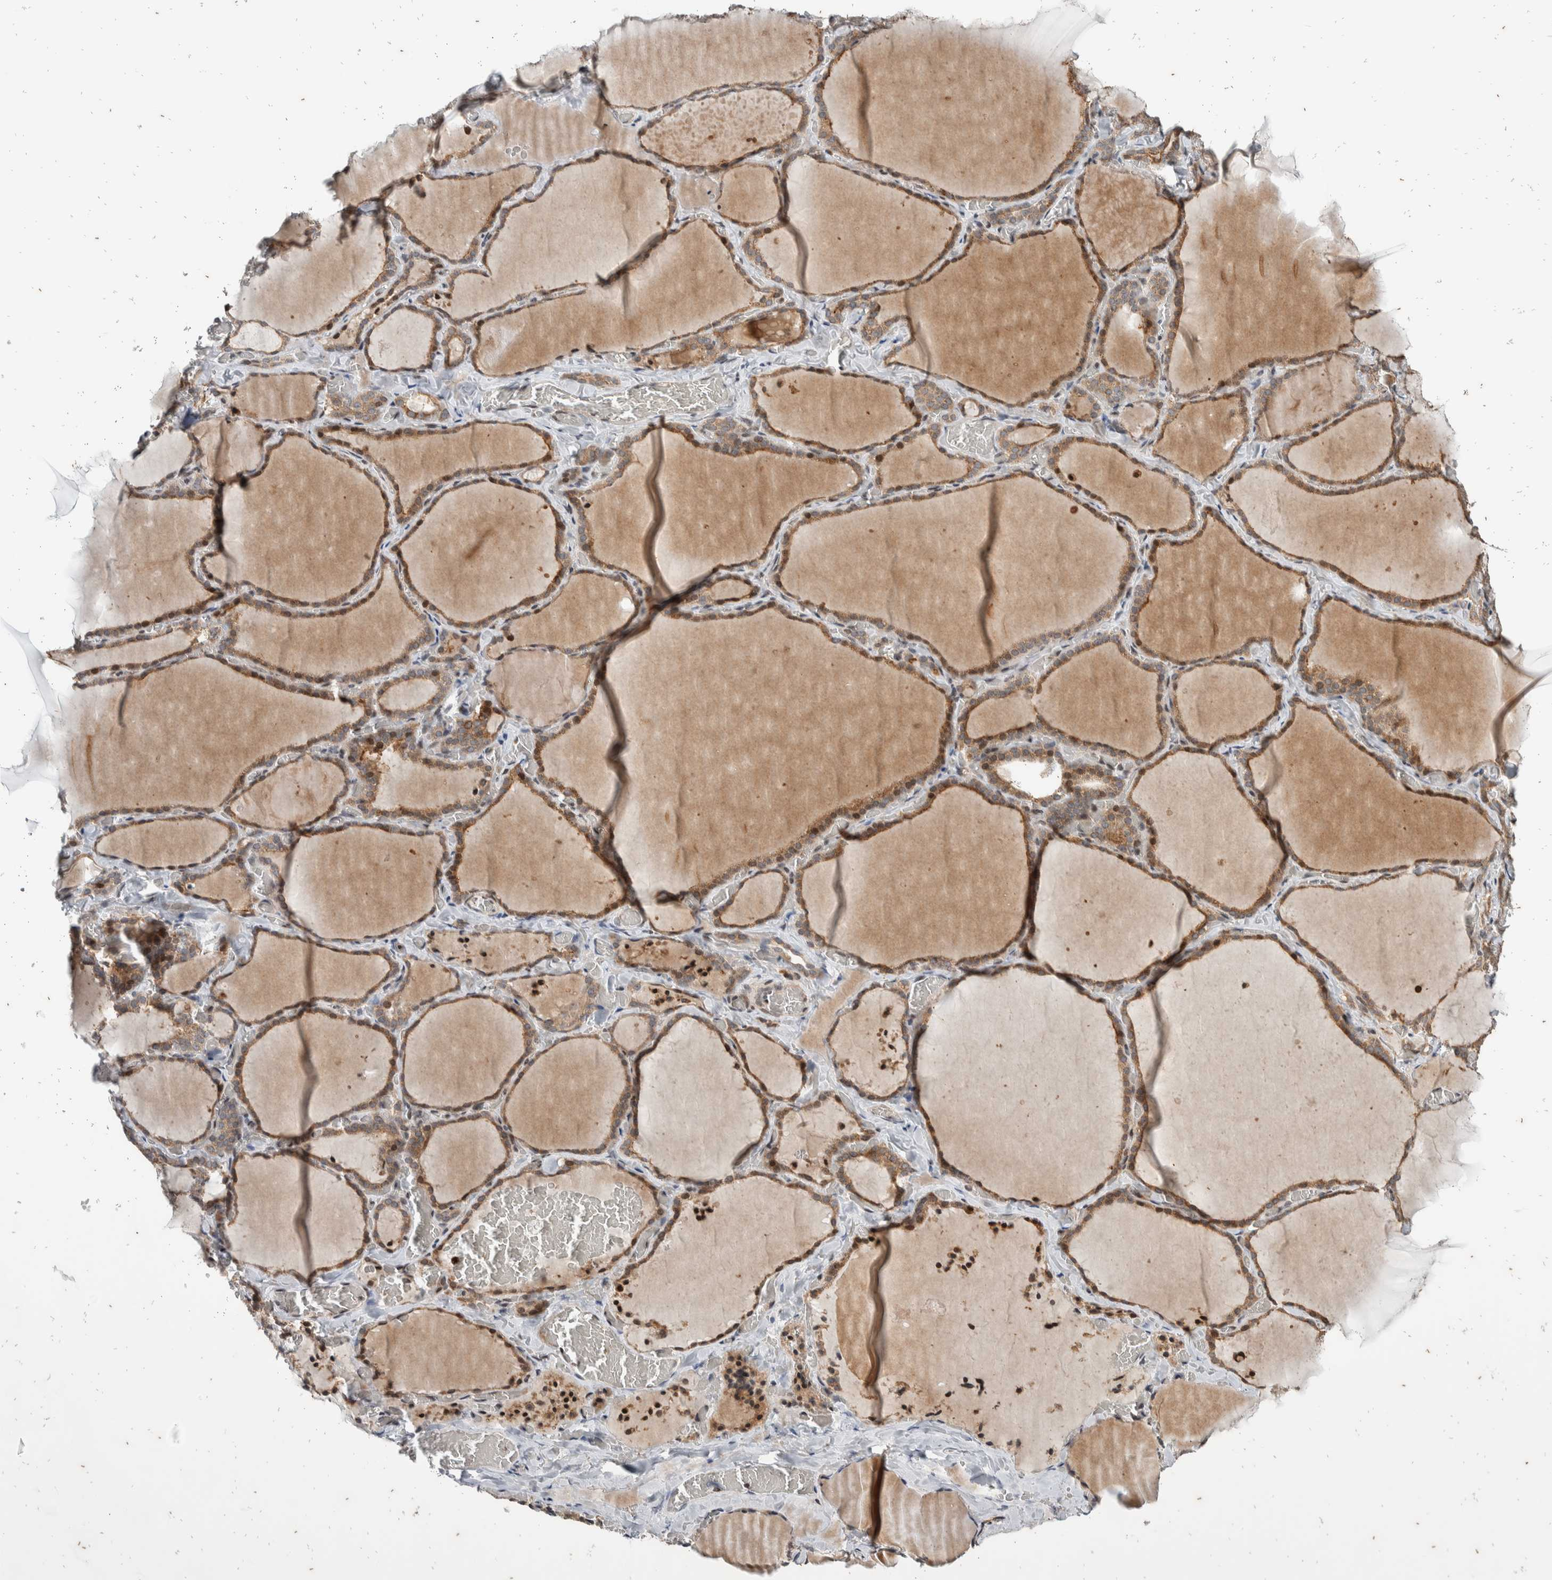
{"staining": {"intensity": "moderate", "quantity": ">75%", "location": "cytoplasmic/membranous,nuclear"}, "tissue": "thyroid gland", "cell_type": "Glandular cells", "image_type": "normal", "snomed": [{"axis": "morphology", "description": "Normal tissue, NOS"}, {"axis": "topography", "description": "Thyroid gland"}], "caption": "Thyroid gland stained with DAB (3,3'-diaminobenzidine) immunohistochemistry shows medium levels of moderate cytoplasmic/membranous,nuclear staining in approximately >75% of glandular cells. The protein of interest is shown in brown color, while the nuclei are stained blue.", "gene": "ATXN7L1", "patient": {"sex": "female", "age": 22}}